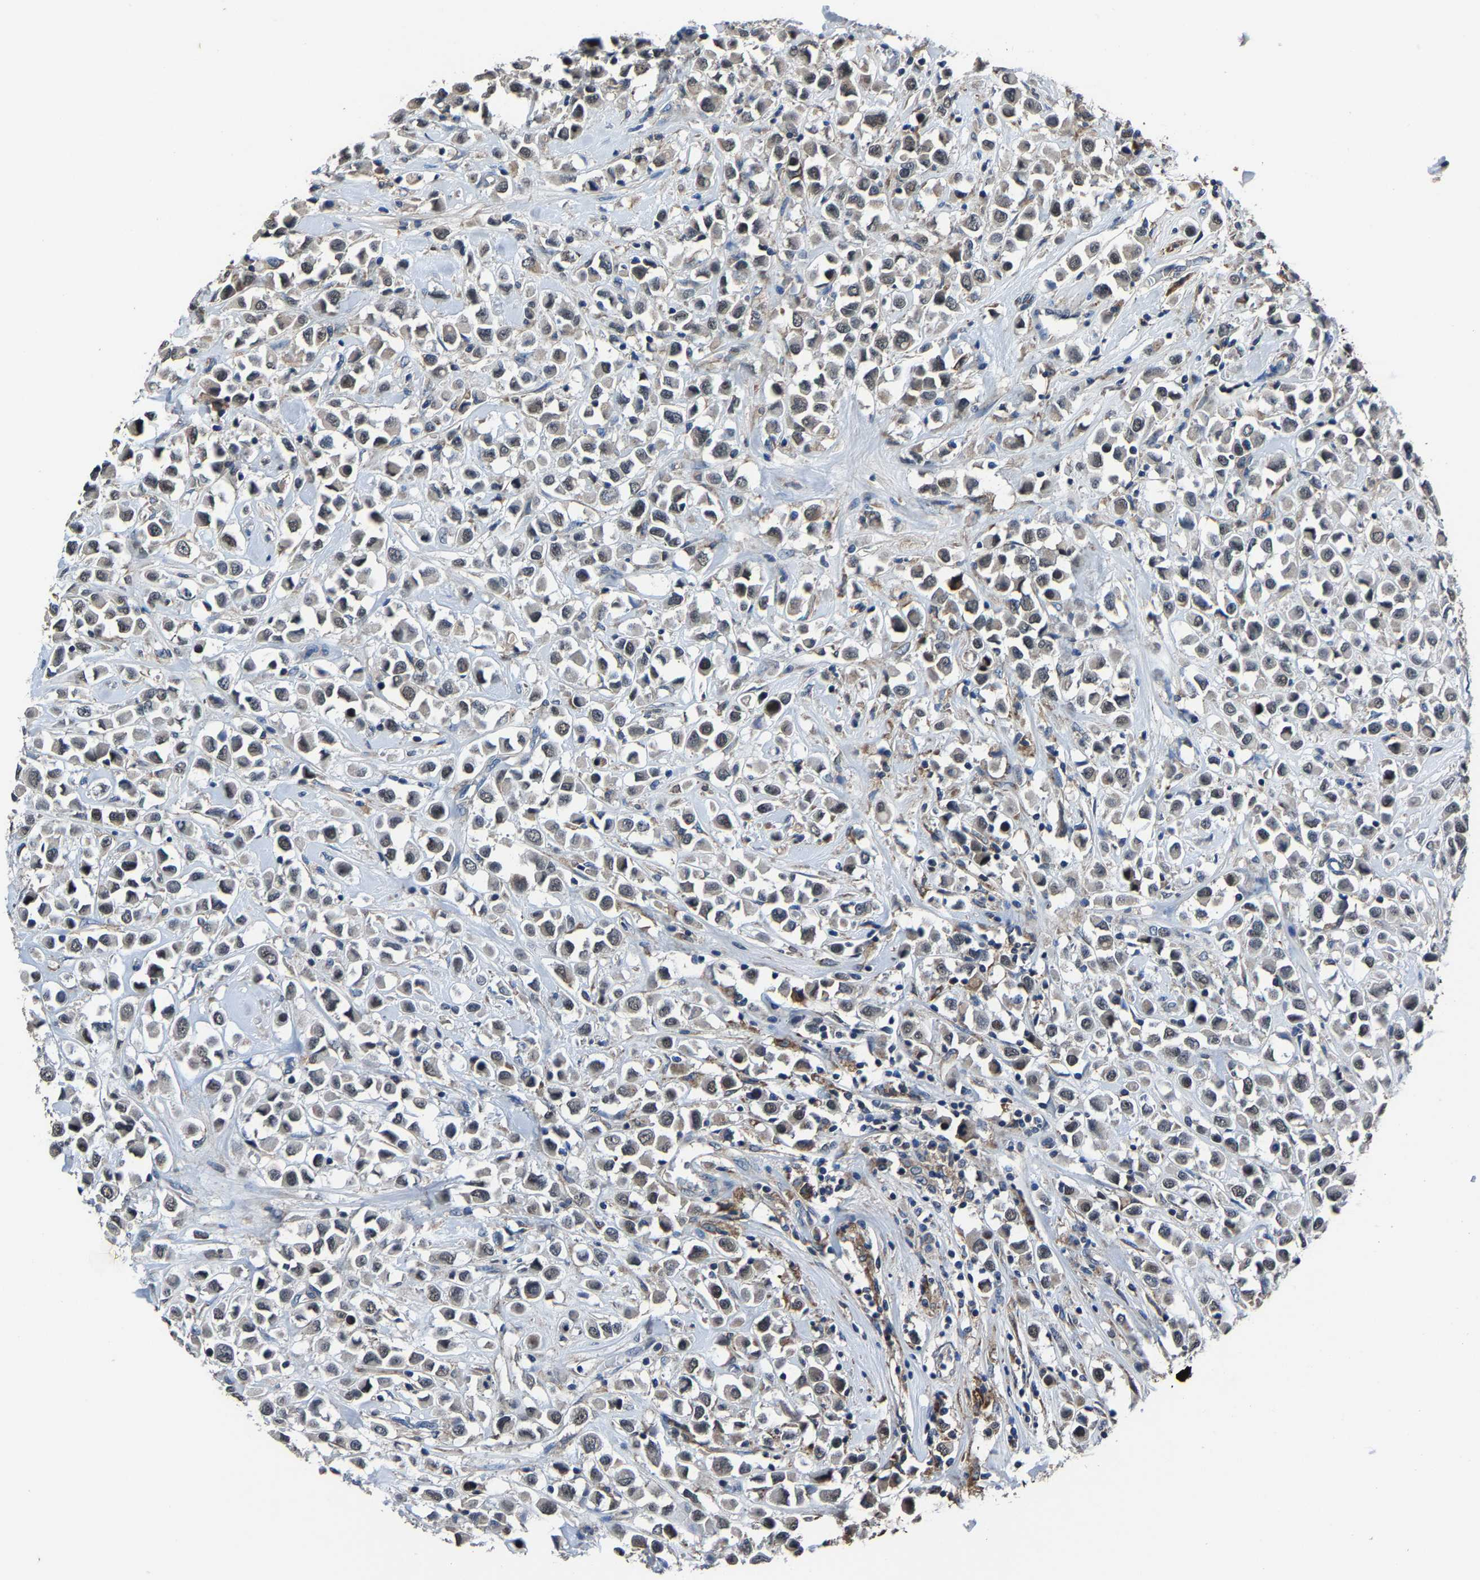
{"staining": {"intensity": "weak", "quantity": "<25%", "location": "nuclear"}, "tissue": "breast cancer", "cell_type": "Tumor cells", "image_type": "cancer", "snomed": [{"axis": "morphology", "description": "Duct carcinoma"}, {"axis": "topography", "description": "Breast"}], "caption": "A histopathology image of breast cancer stained for a protein demonstrates no brown staining in tumor cells.", "gene": "STRBP", "patient": {"sex": "female", "age": 61}}